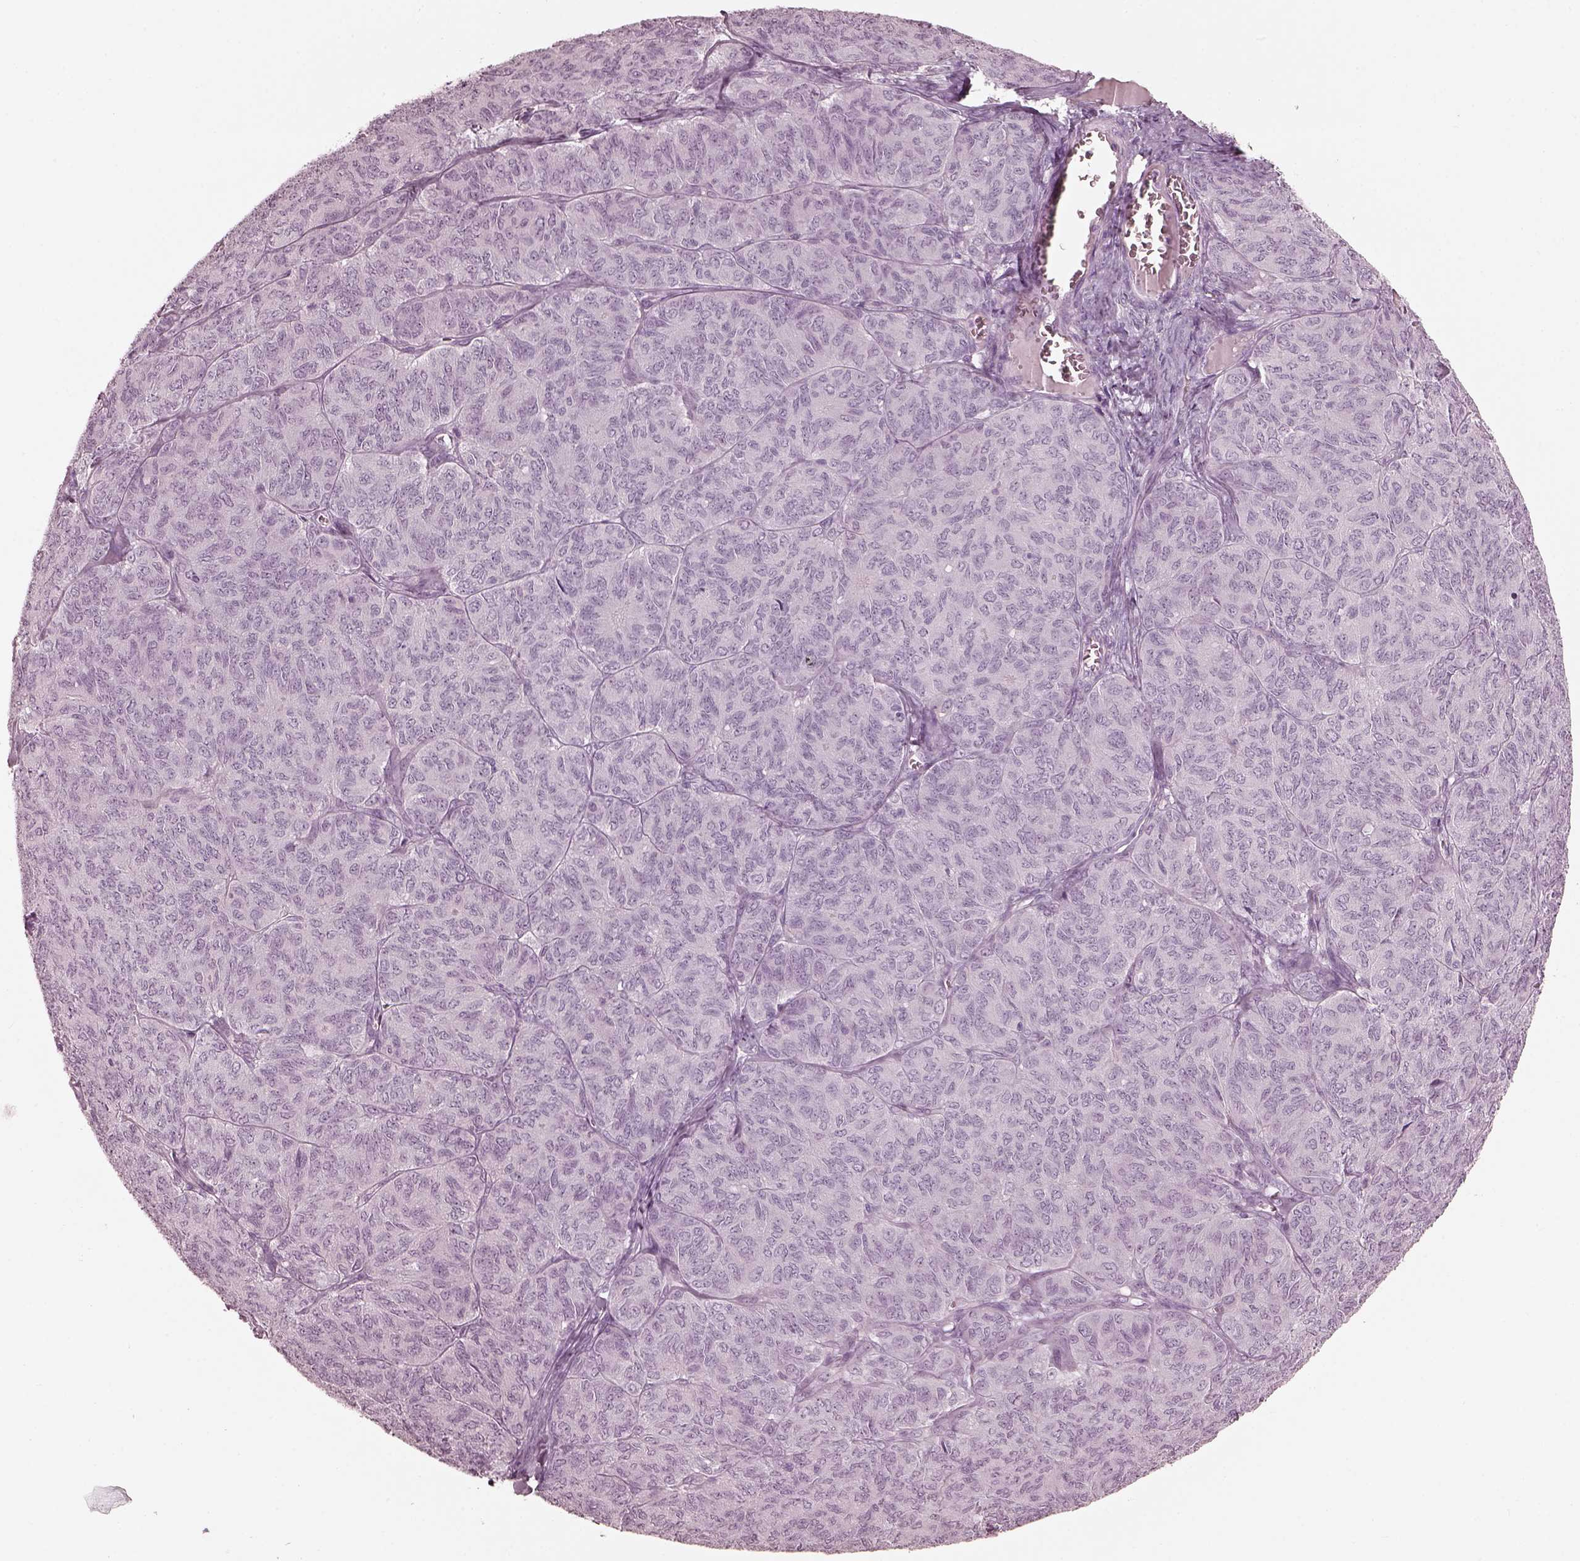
{"staining": {"intensity": "negative", "quantity": "none", "location": "none"}, "tissue": "ovarian cancer", "cell_type": "Tumor cells", "image_type": "cancer", "snomed": [{"axis": "morphology", "description": "Carcinoma, endometroid"}, {"axis": "topography", "description": "Ovary"}], "caption": "IHC photomicrograph of neoplastic tissue: ovarian cancer (endometroid carcinoma) stained with DAB shows no significant protein expression in tumor cells.", "gene": "FABP9", "patient": {"sex": "female", "age": 80}}